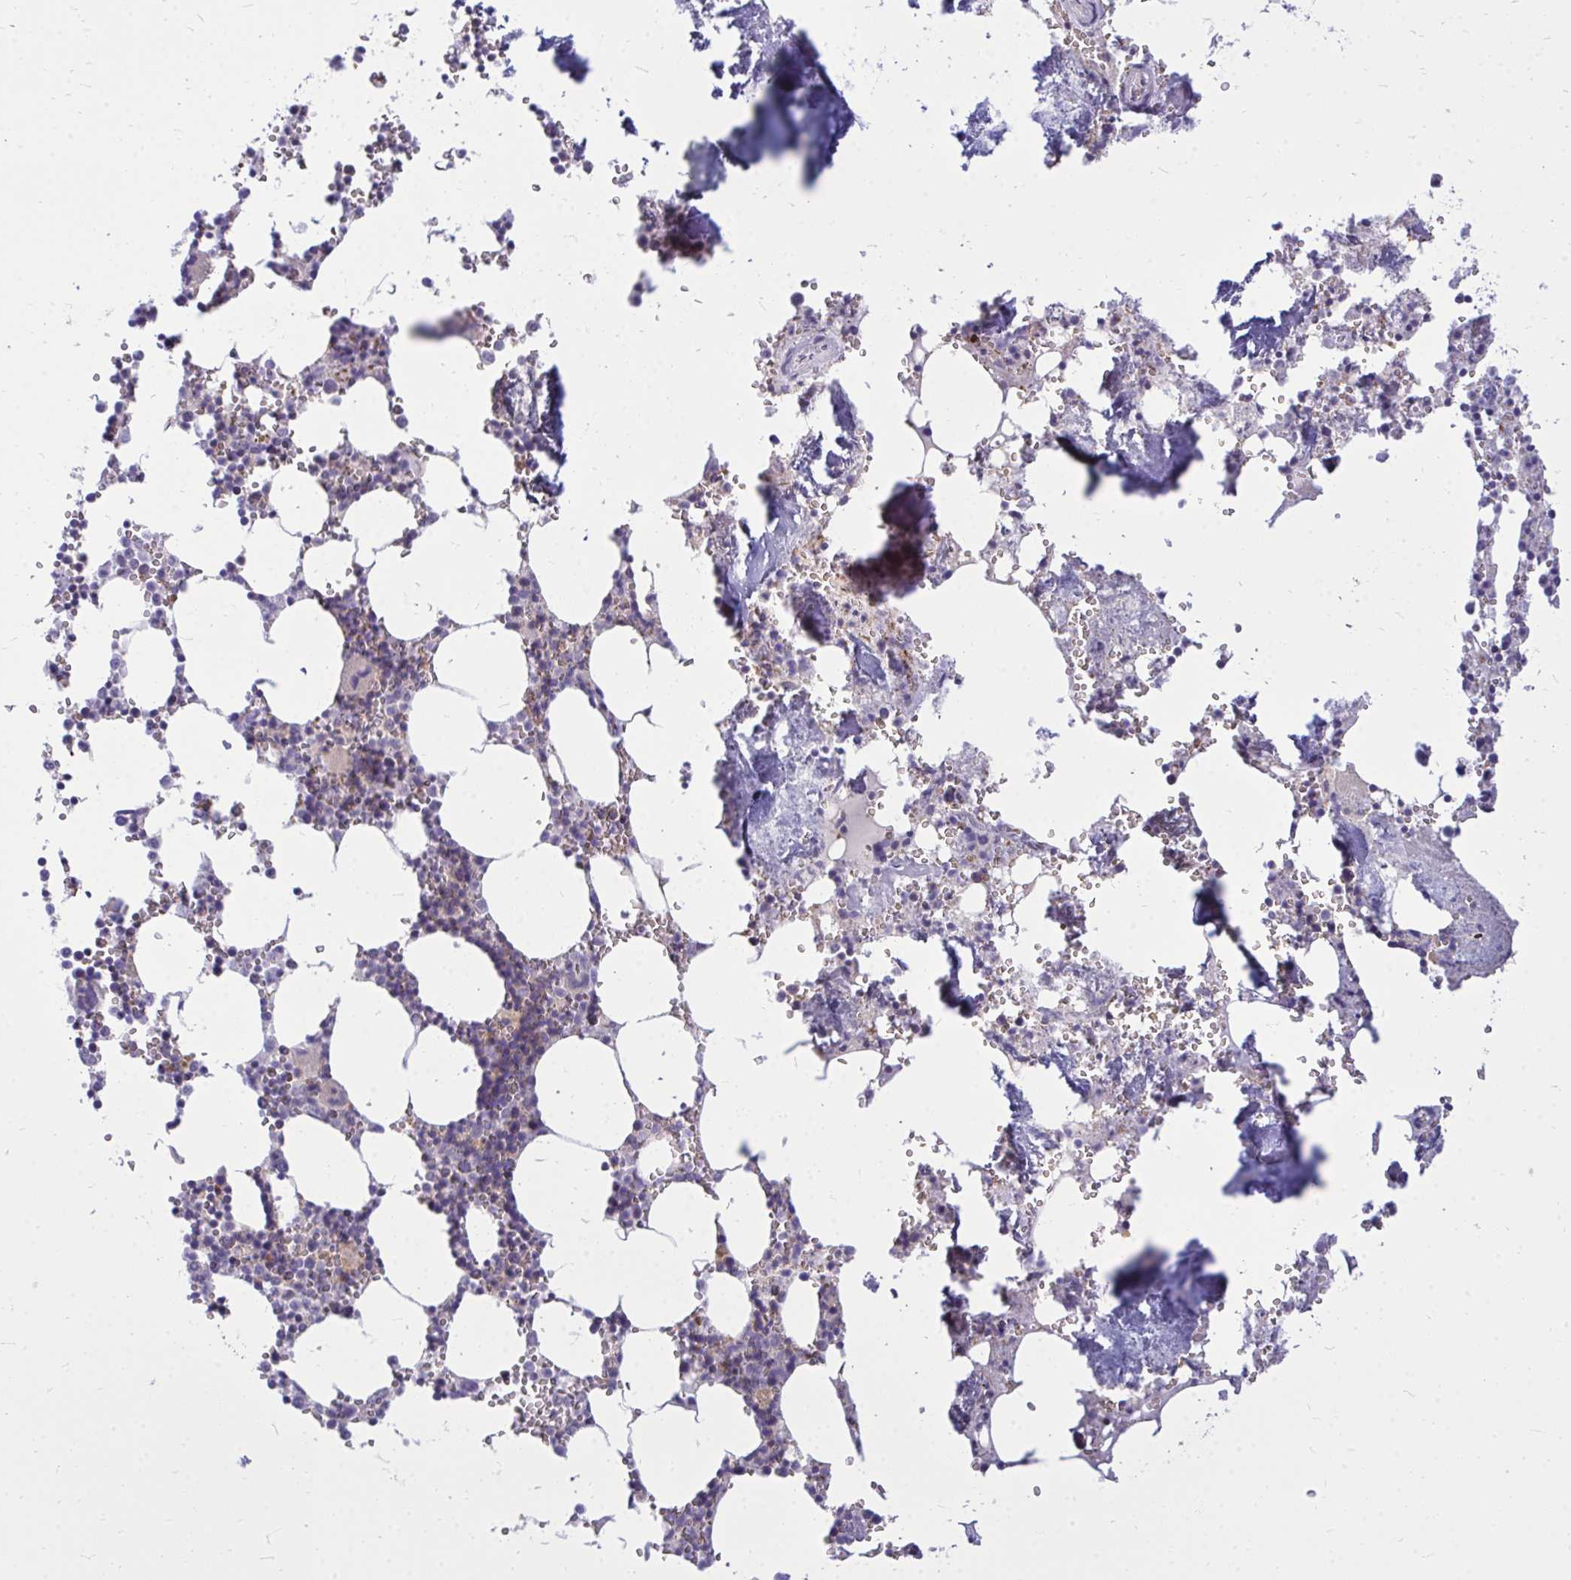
{"staining": {"intensity": "weak", "quantity": "<25%", "location": "cytoplasmic/membranous"}, "tissue": "bone marrow", "cell_type": "Hematopoietic cells", "image_type": "normal", "snomed": [{"axis": "morphology", "description": "Normal tissue, NOS"}, {"axis": "topography", "description": "Bone marrow"}], "caption": "A micrograph of human bone marrow is negative for staining in hematopoietic cells. (DAB immunohistochemistry (IHC) visualized using brightfield microscopy, high magnification).", "gene": "ZSCAN25", "patient": {"sex": "male", "age": 54}}